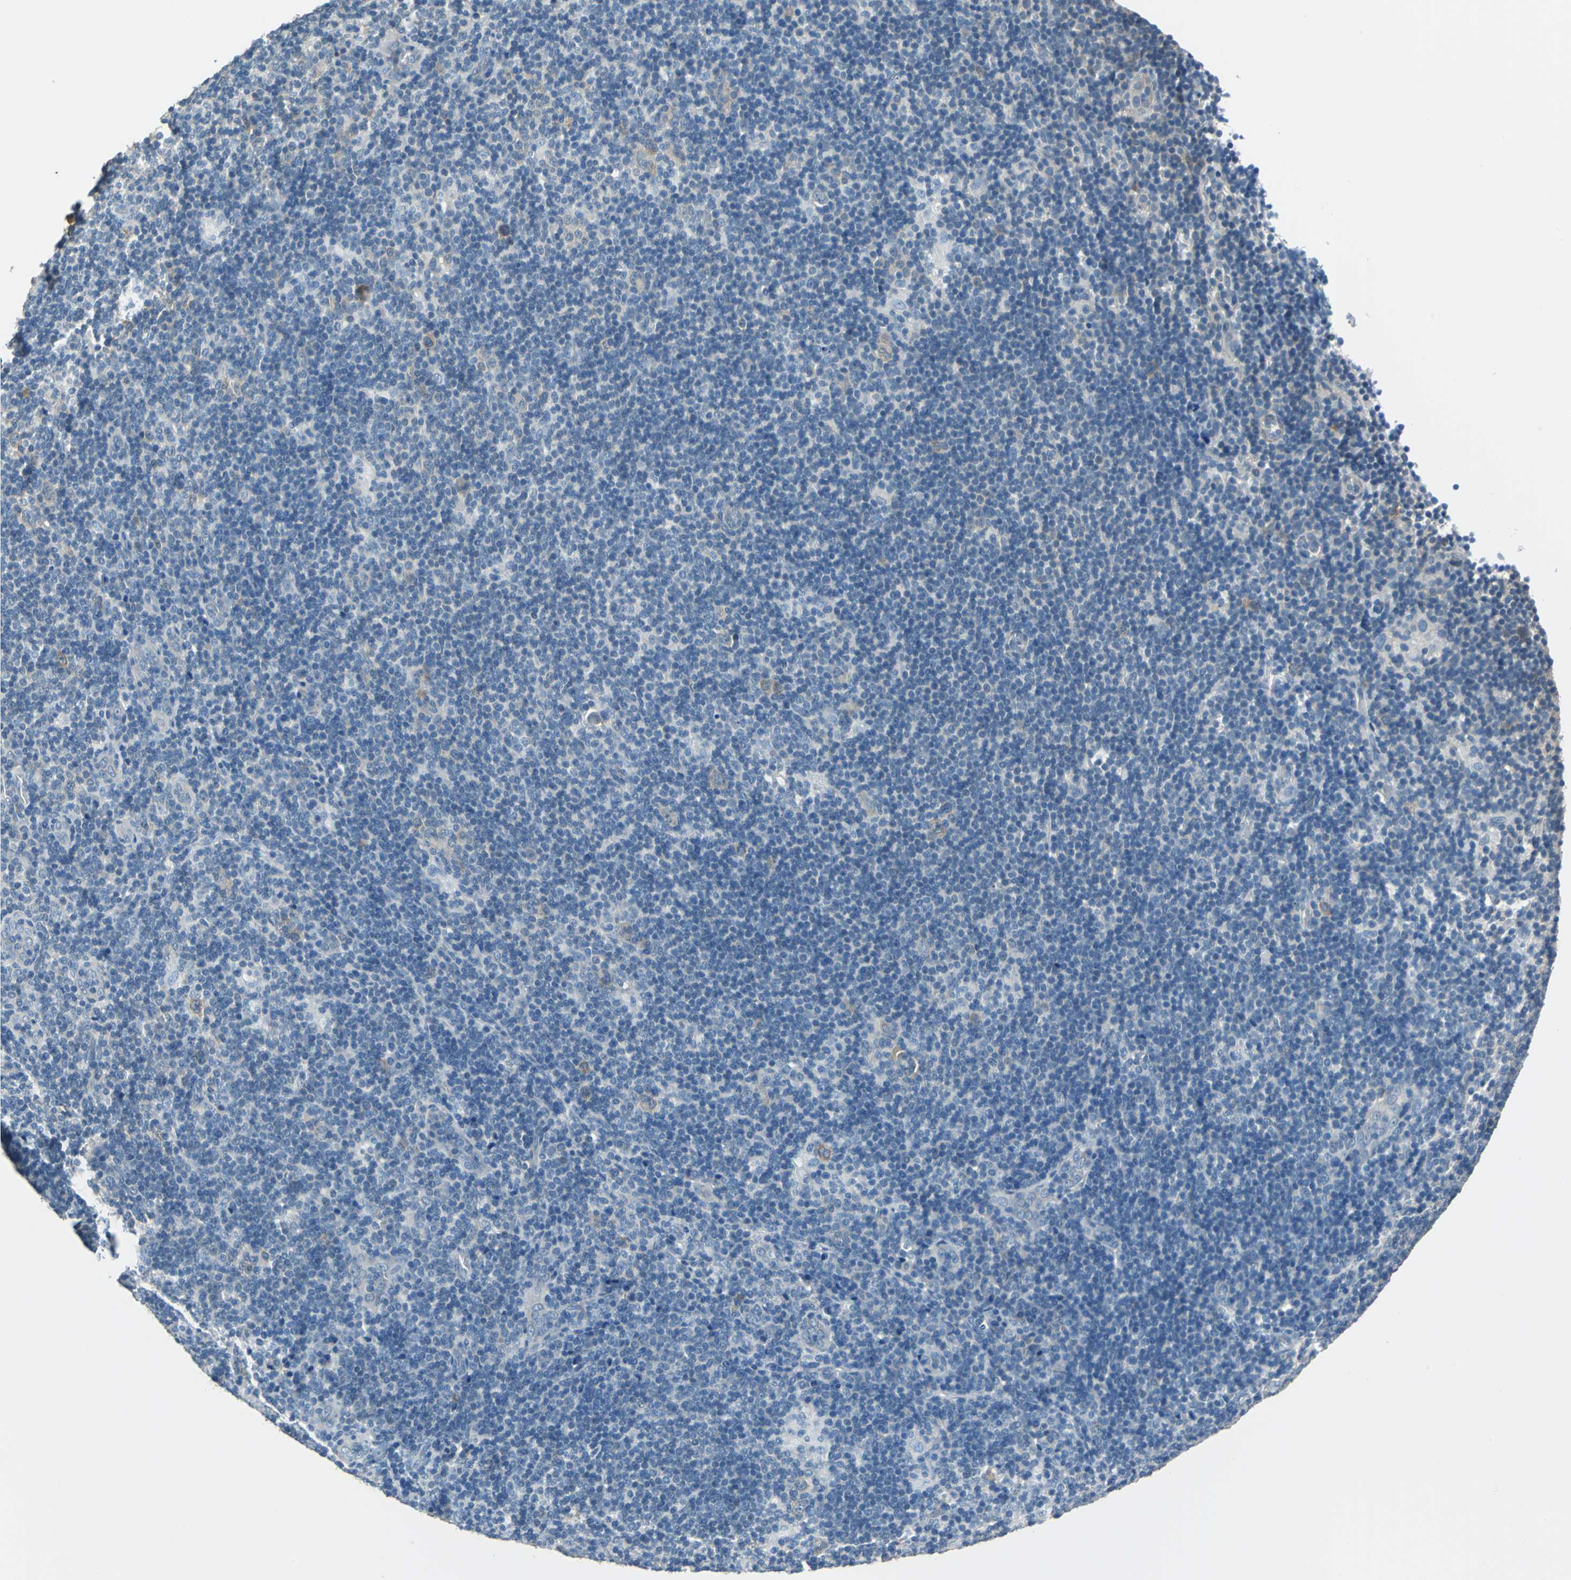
{"staining": {"intensity": "negative", "quantity": "none", "location": "none"}, "tissue": "lymphoma", "cell_type": "Tumor cells", "image_type": "cancer", "snomed": [{"axis": "morphology", "description": "Hodgkin's disease, NOS"}, {"axis": "topography", "description": "Lymph node"}], "caption": "The IHC photomicrograph has no significant positivity in tumor cells of lymphoma tissue.", "gene": "FKBP4", "patient": {"sex": "female", "age": 57}}